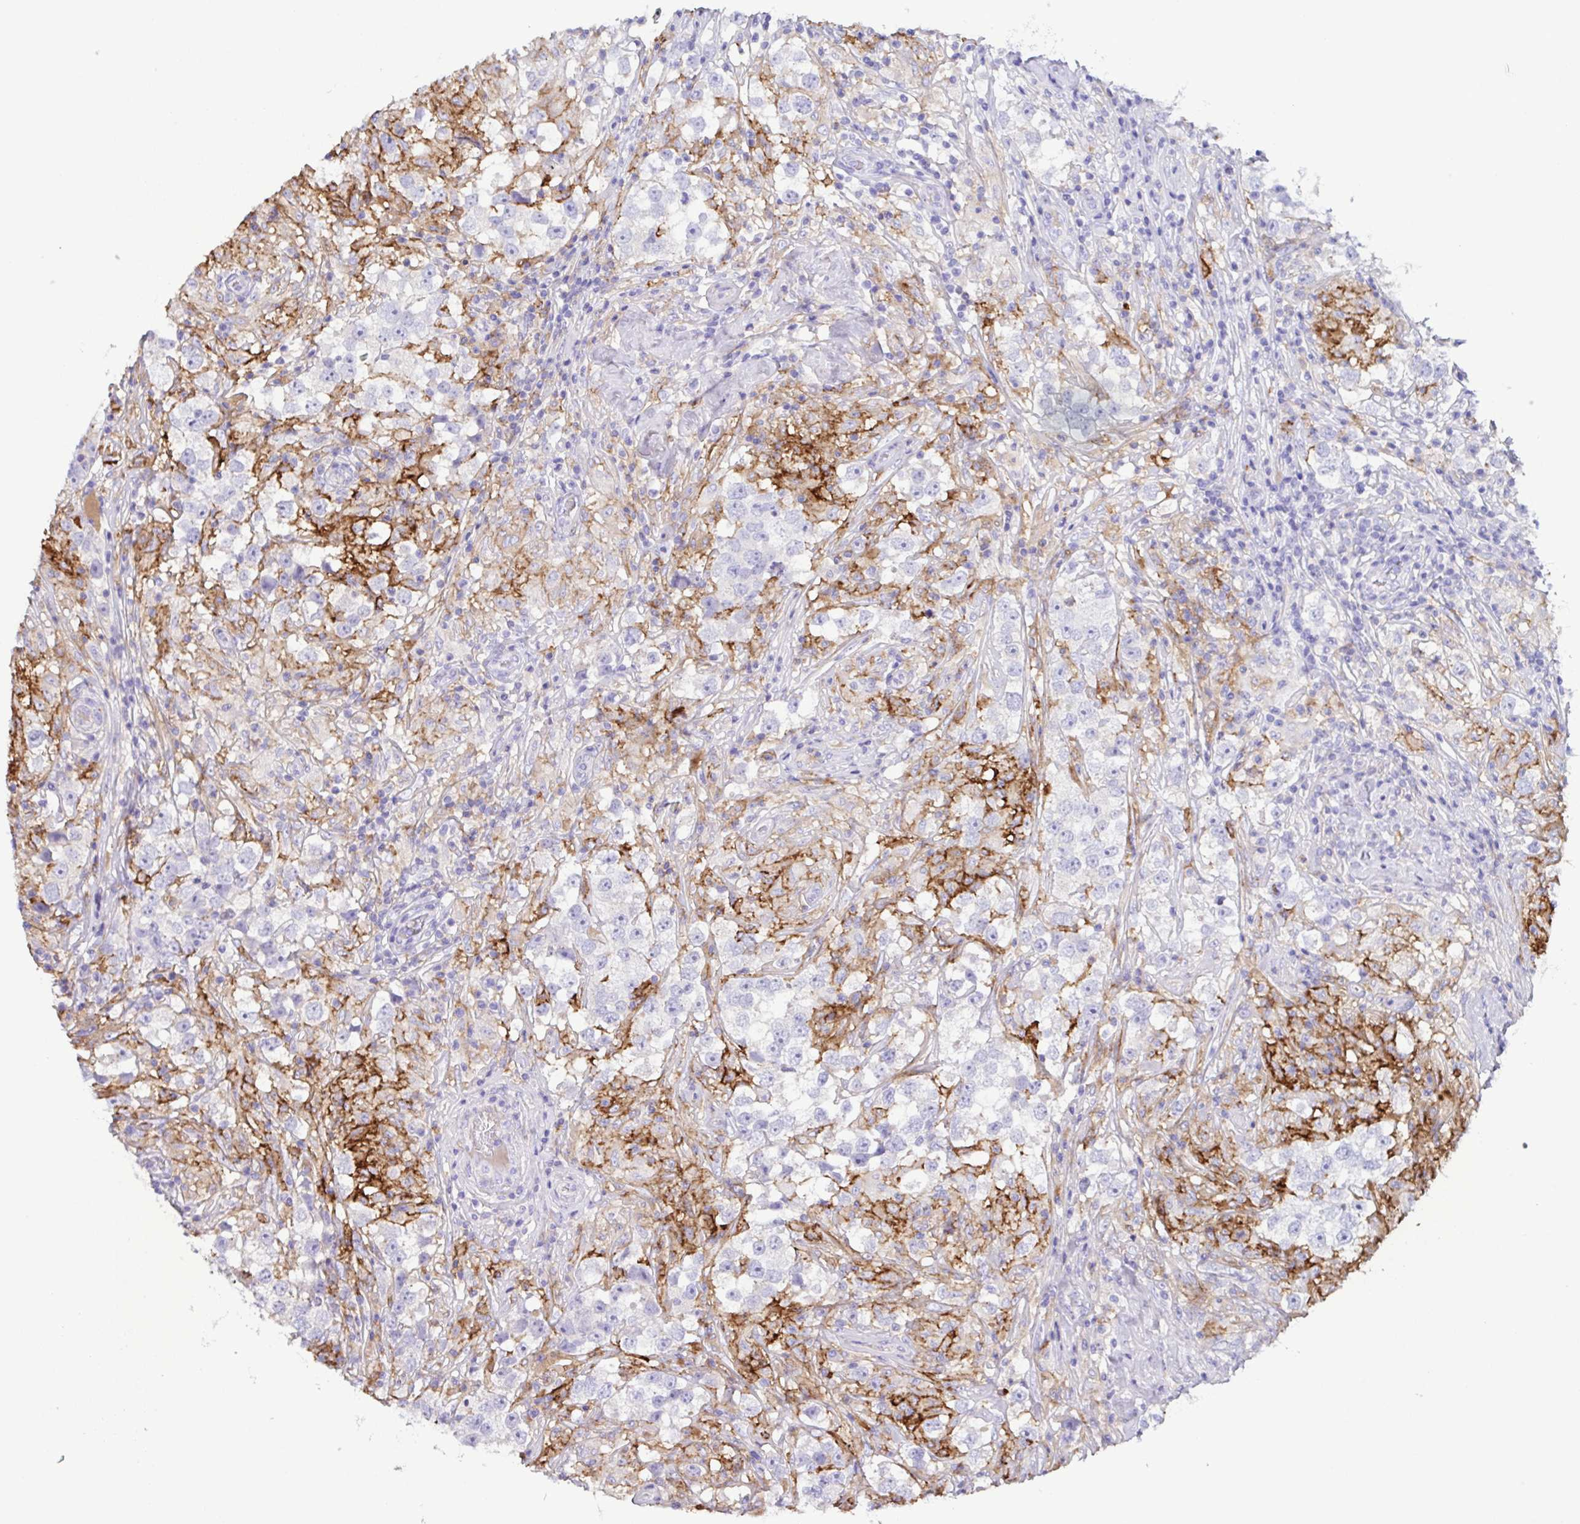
{"staining": {"intensity": "negative", "quantity": "none", "location": "none"}, "tissue": "testis cancer", "cell_type": "Tumor cells", "image_type": "cancer", "snomed": [{"axis": "morphology", "description": "Seminoma, NOS"}, {"axis": "topography", "description": "Testis"}], "caption": "This is an immunohistochemistry (IHC) image of human testis cancer. There is no staining in tumor cells.", "gene": "MARCO", "patient": {"sex": "male", "age": 46}}